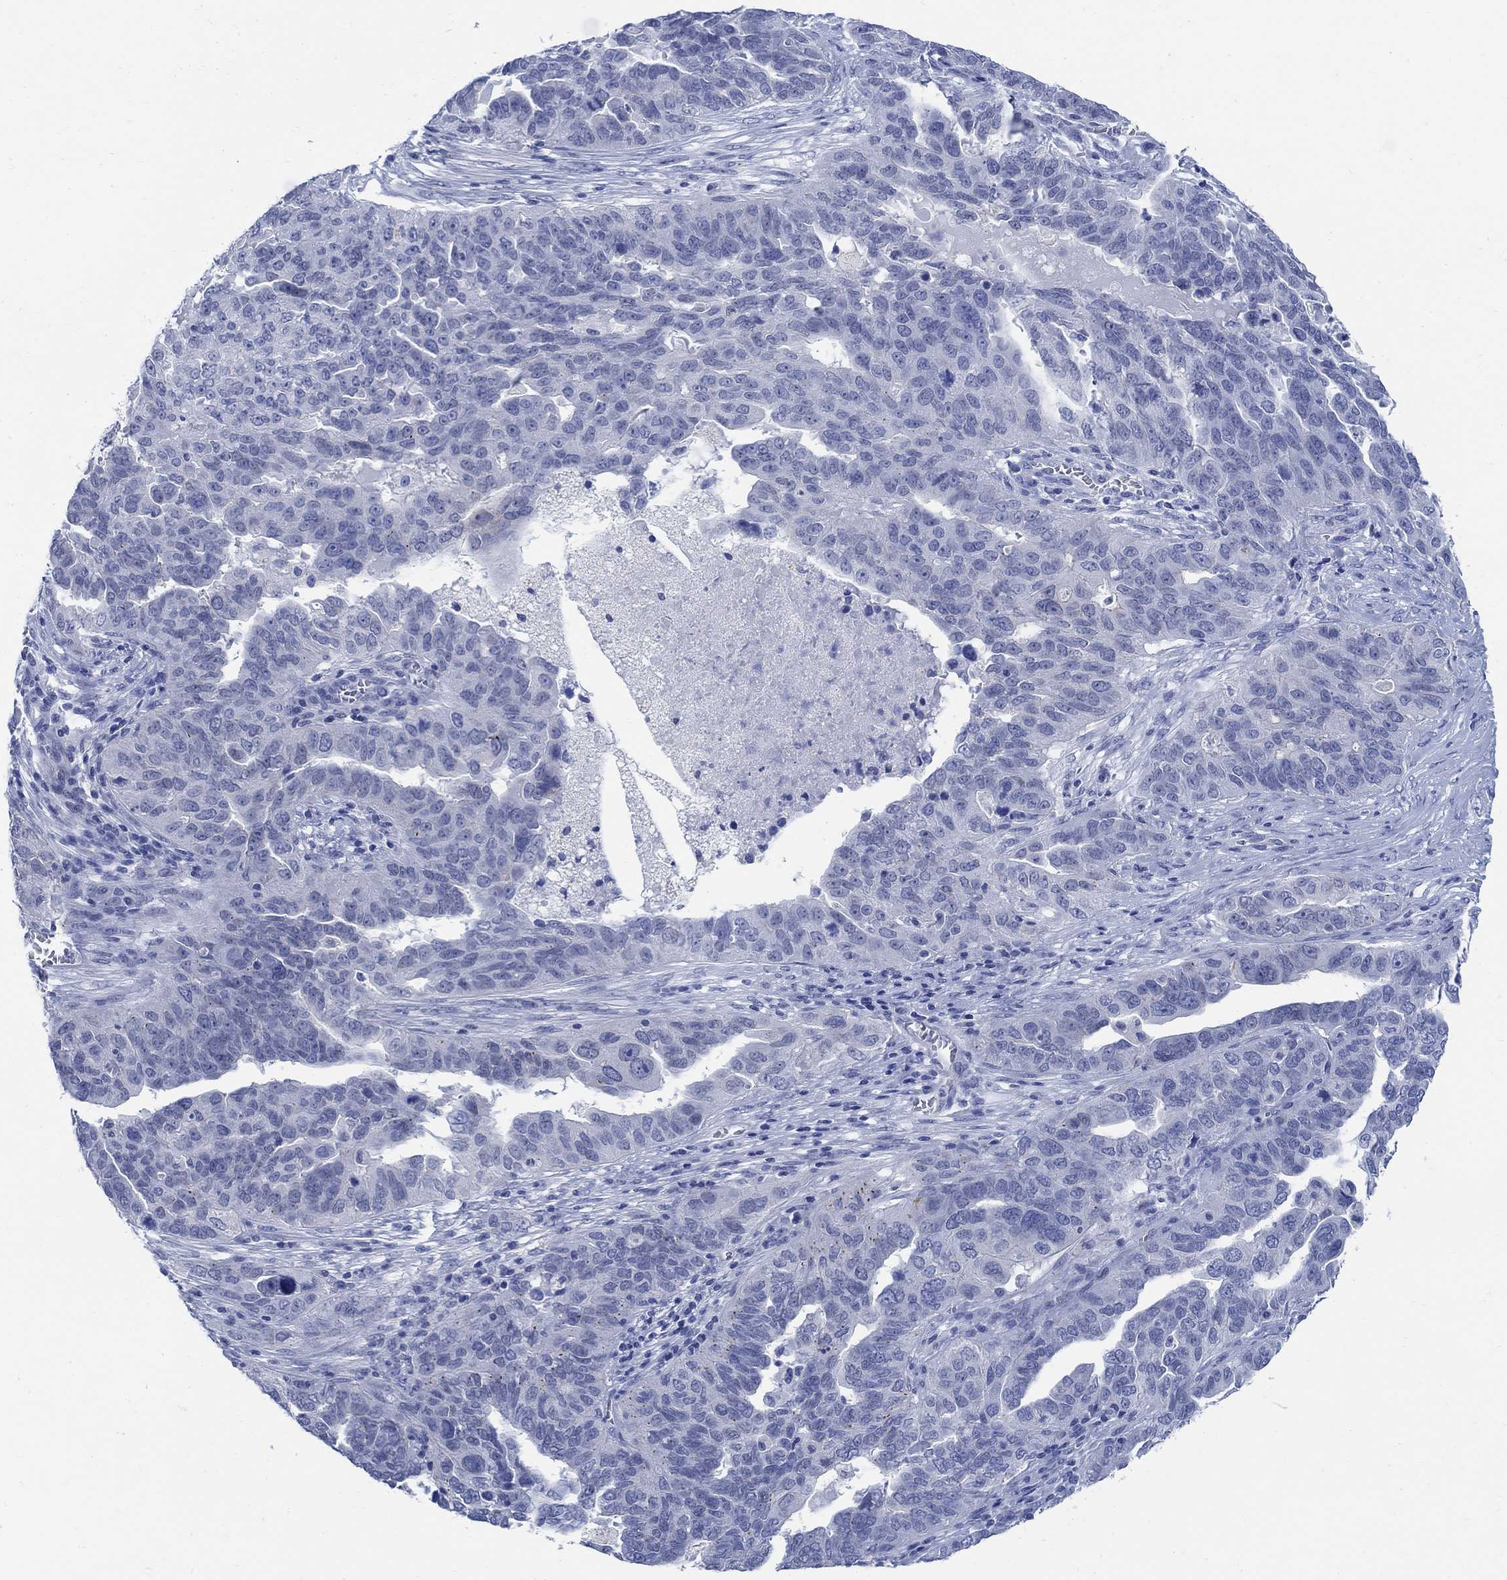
{"staining": {"intensity": "negative", "quantity": "none", "location": "none"}, "tissue": "ovarian cancer", "cell_type": "Tumor cells", "image_type": "cancer", "snomed": [{"axis": "morphology", "description": "Carcinoma, endometroid"}, {"axis": "topography", "description": "Soft tissue"}, {"axis": "topography", "description": "Ovary"}], "caption": "Tumor cells show no significant protein expression in ovarian endometroid carcinoma.", "gene": "CAMK2N1", "patient": {"sex": "female", "age": 52}}